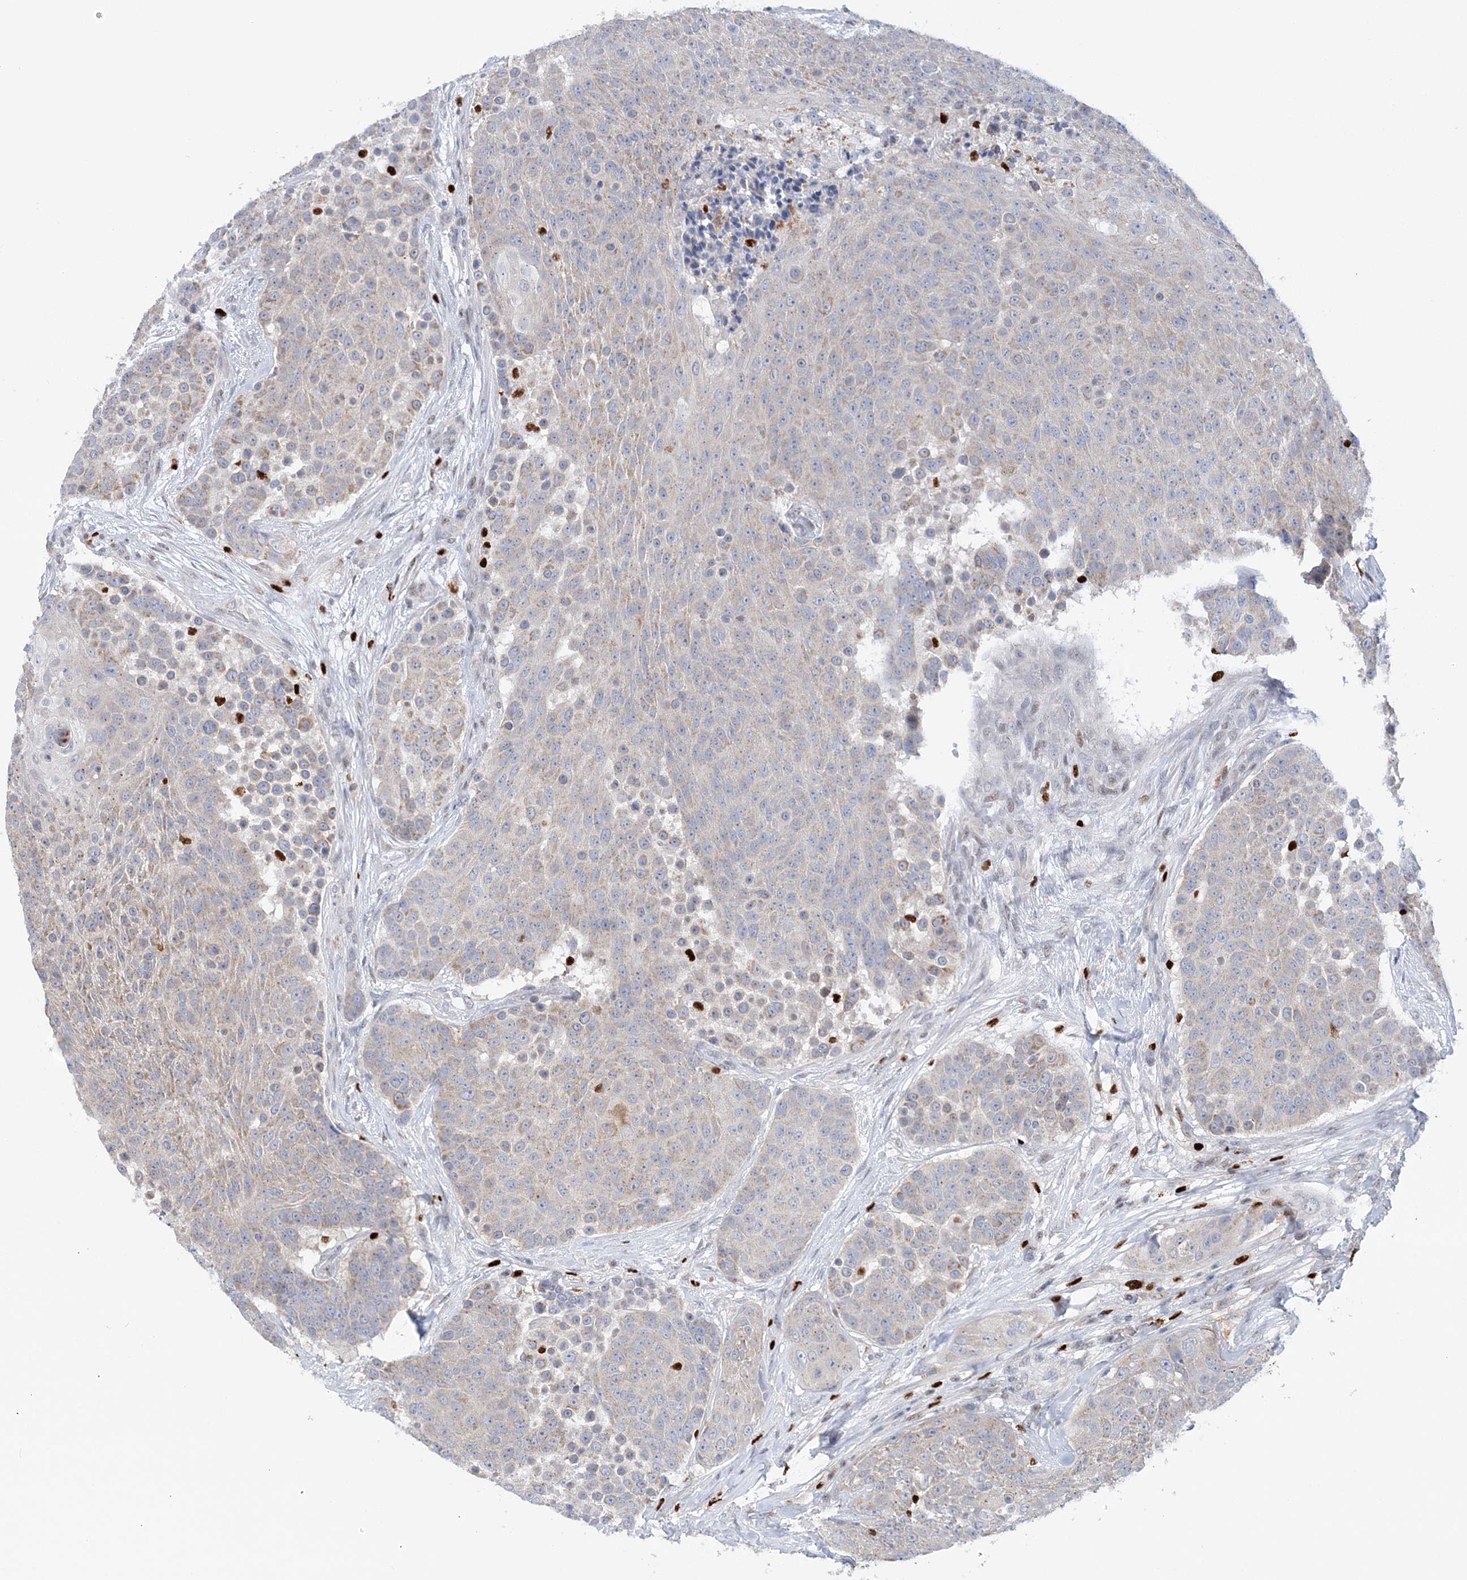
{"staining": {"intensity": "weak", "quantity": "<25%", "location": "cytoplasmic/membranous"}, "tissue": "urothelial cancer", "cell_type": "Tumor cells", "image_type": "cancer", "snomed": [{"axis": "morphology", "description": "Urothelial carcinoma, High grade"}, {"axis": "topography", "description": "Urinary bladder"}], "caption": "There is no significant positivity in tumor cells of high-grade urothelial carcinoma.", "gene": "NIT2", "patient": {"sex": "female", "age": 63}}